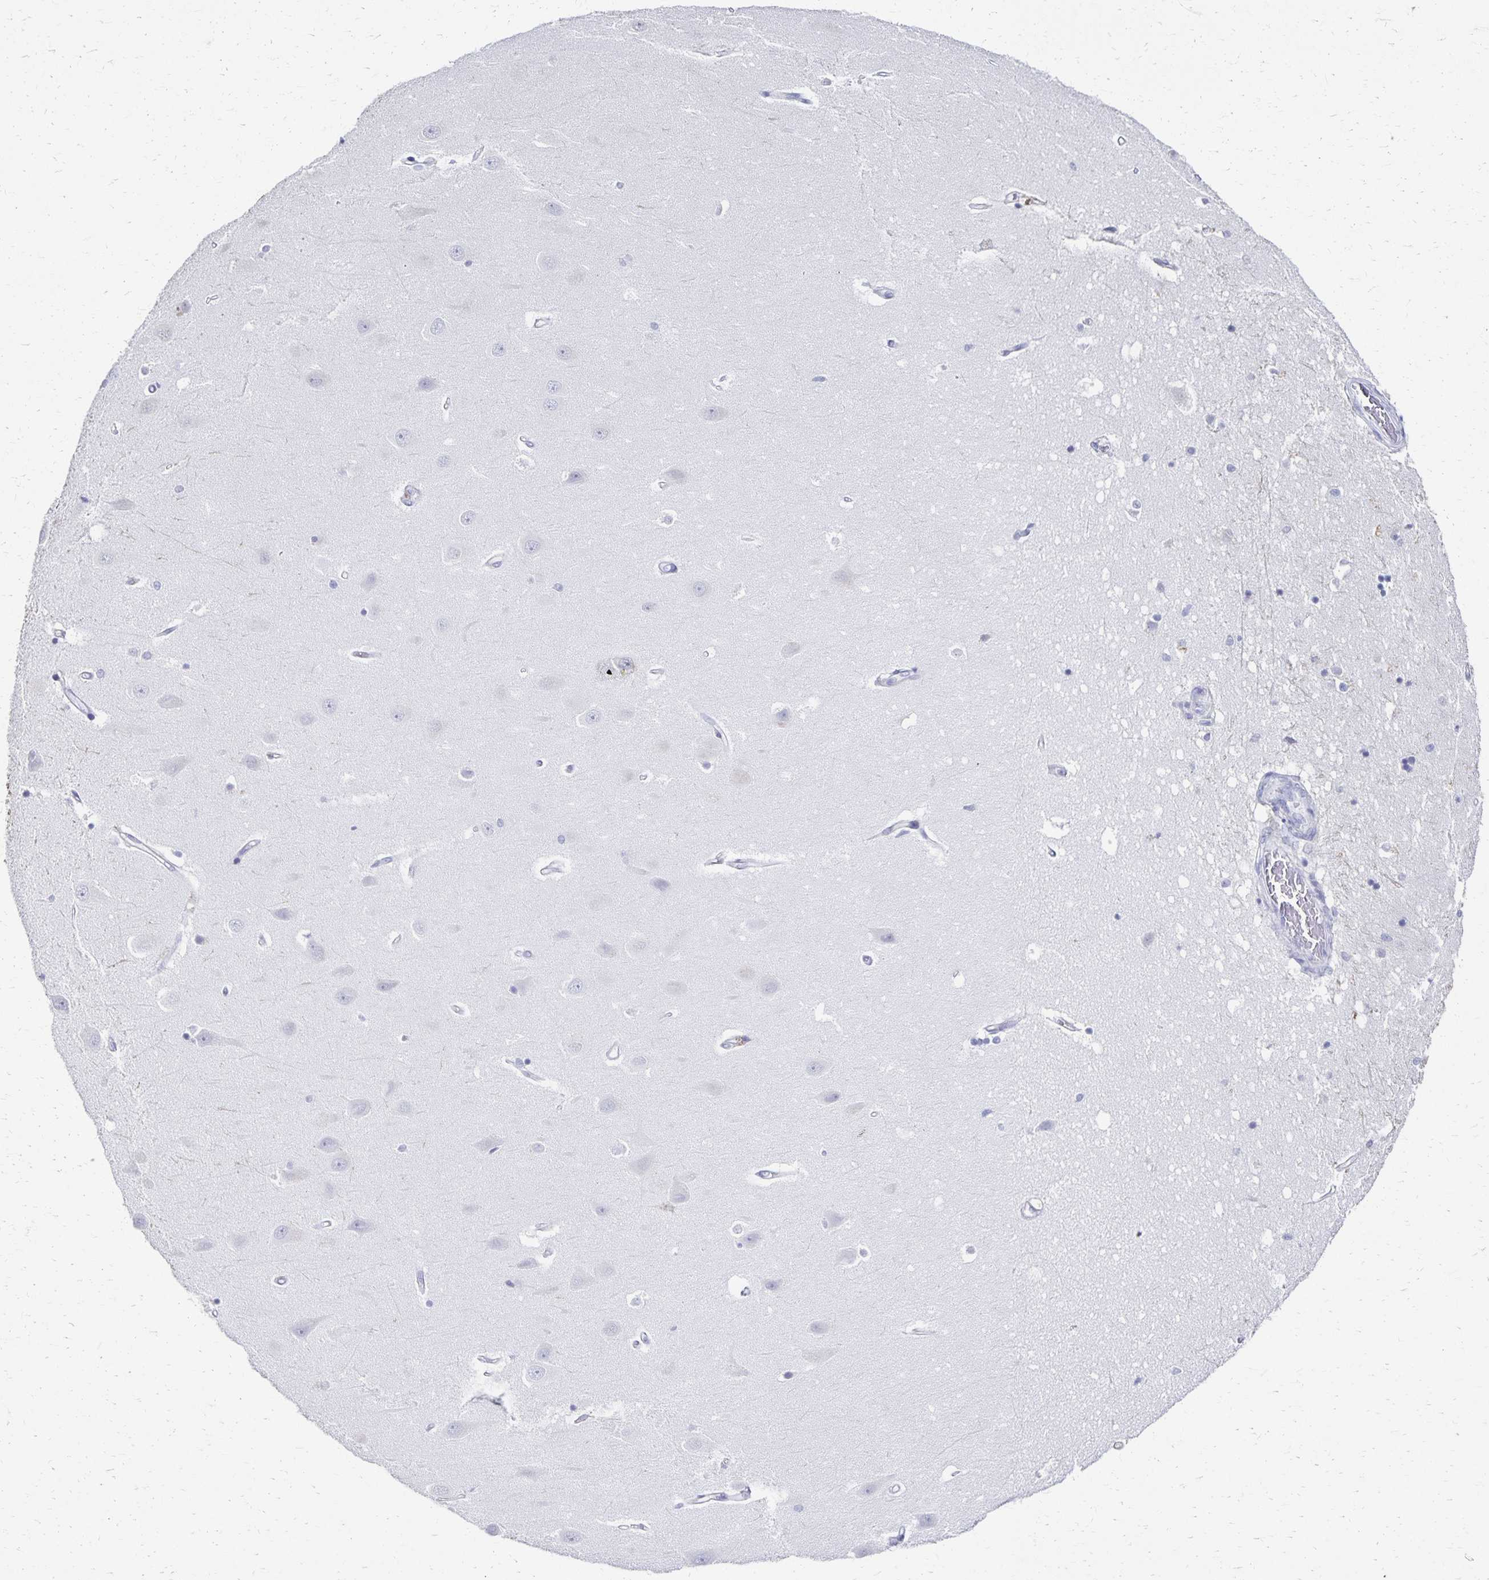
{"staining": {"intensity": "negative", "quantity": "none", "location": "none"}, "tissue": "hippocampus", "cell_type": "Glial cells", "image_type": "normal", "snomed": [{"axis": "morphology", "description": "Normal tissue, NOS"}, {"axis": "topography", "description": "Hippocampus"}], "caption": "Glial cells show no significant staining in normal hippocampus. (DAB immunohistochemistry, high magnification).", "gene": "DYNLT4", "patient": {"sex": "male", "age": 63}}